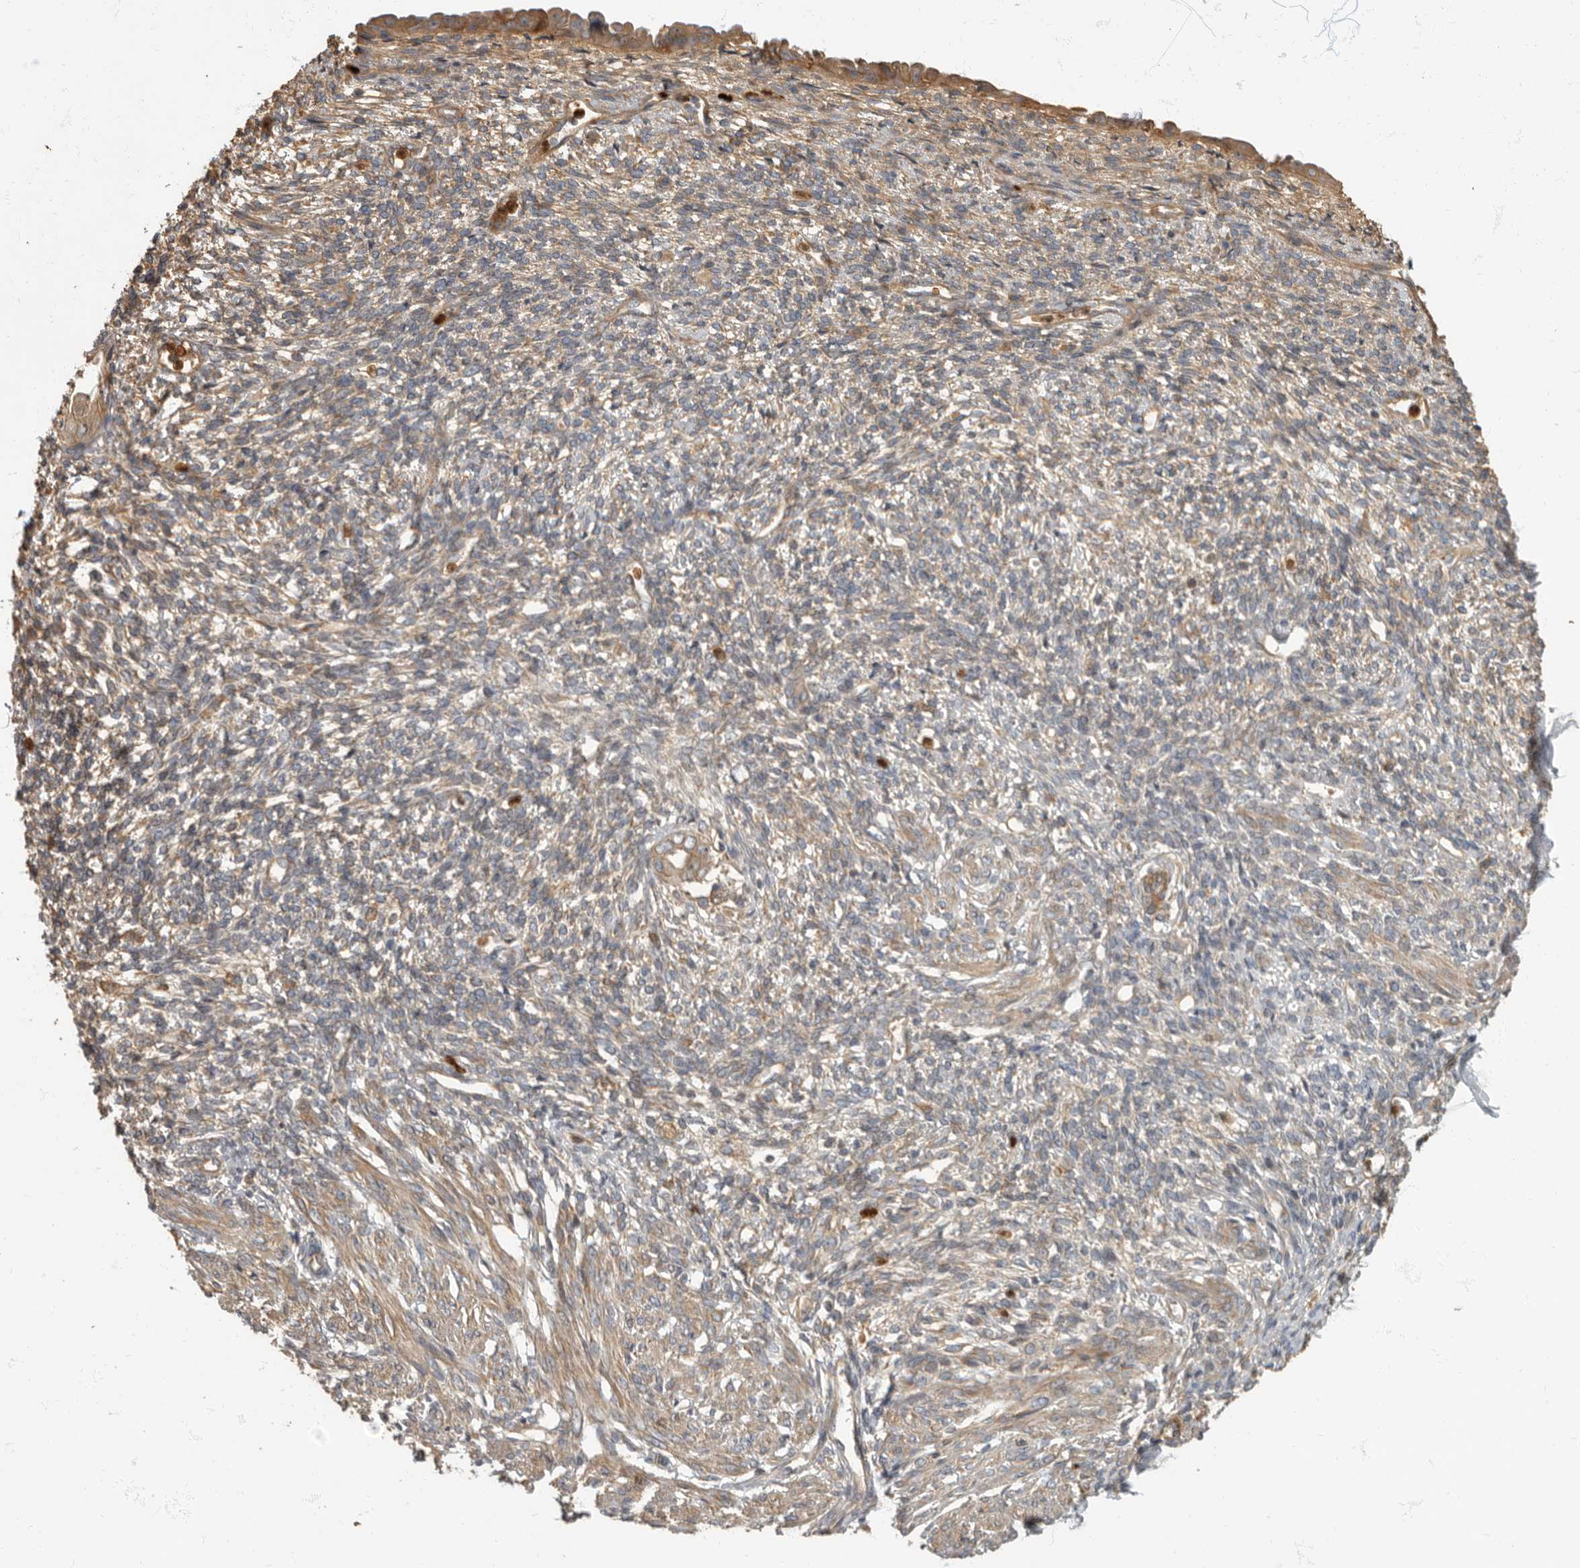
{"staining": {"intensity": "weak", "quantity": "25%-75%", "location": "cytoplasmic/membranous"}, "tissue": "endometrium", "cell_type": "Cells in endometrial stroma", "image_type": "normal", "snomed": [{"axis": "morphology", "description": "Normal tissue, NOS"}, {"axis": "topography", "description": "Endometrium"}], "caption": "A low amount of weak cytoplasmic/membranous expression is seen in approximately 25%-75% of cells in endometrial stroma in benign endometrium.", "gene": "DAAM1", "patient": {"sex": "female", "age": 66}}